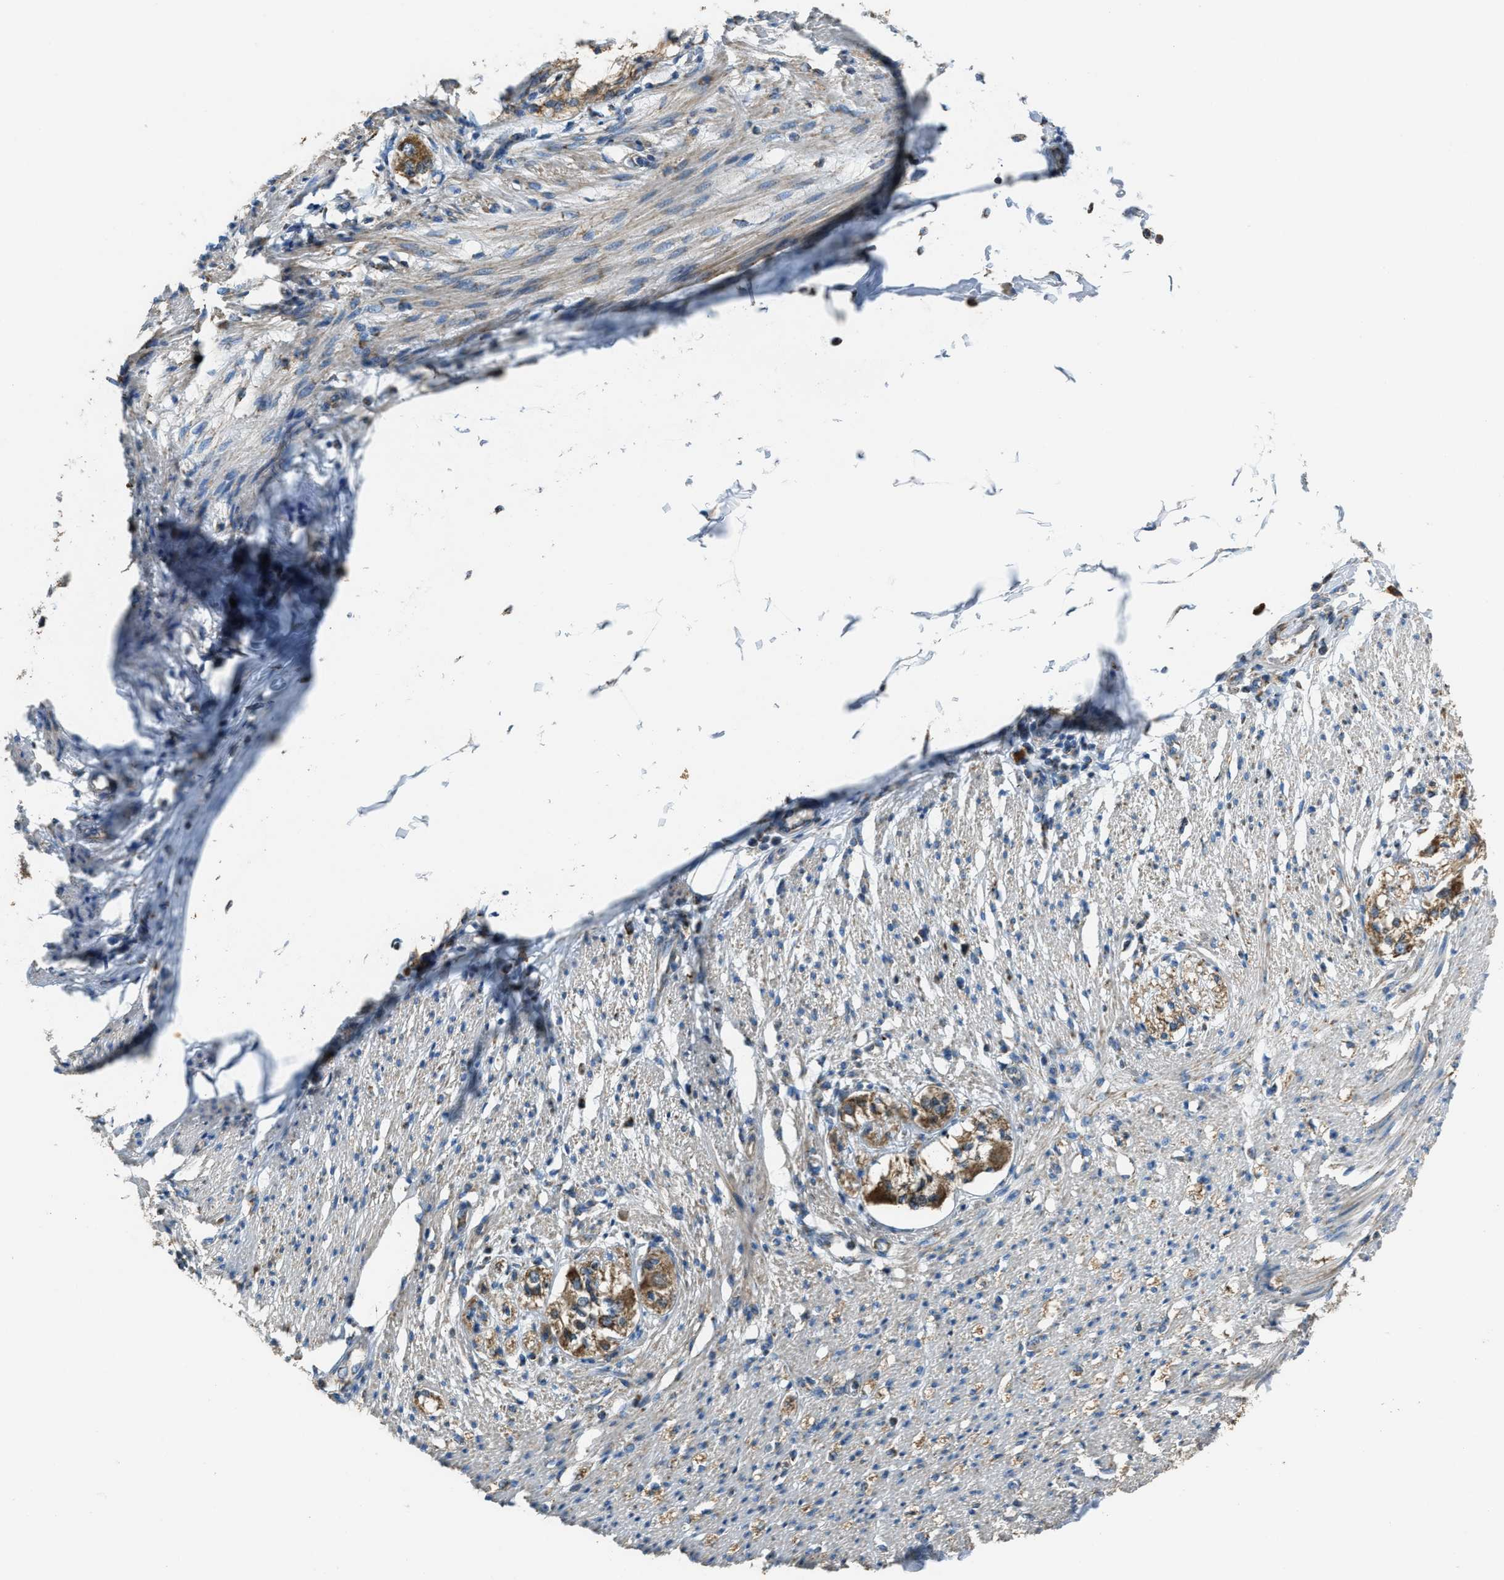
{"staining": {"intensity": "weak", "quantity": "25%-75%", "location": "cytoplasmic/membranous"}, "tissue": "smooth muscle", "cell_type": "Smooth muscle cells", "image_type": "normal", "snomed": [{"axis": "morphology", "description": "Normal tissue, NOS"}, {"axis": "morphology", "description": "Adenocarcinoma, NOS"}, {"axis": "topography", "description": "Colon"}, {"axis": "topography", "description": "Peripheral nerve tissue"}], "caption": "Smooth muscle cells exhibit low levels of weak cytoplasmic/membranous positivity in about 25%-75% of cells in benign human smooth muscle. The protein is stained brown, and the nuclei are stained in blue (DAB (3,3'-diaminobenzidine) IHC with brightfield microscopy, high magnification).", "gene": "SLC25A11", "patient": {"sex": "male", "age": 14}}